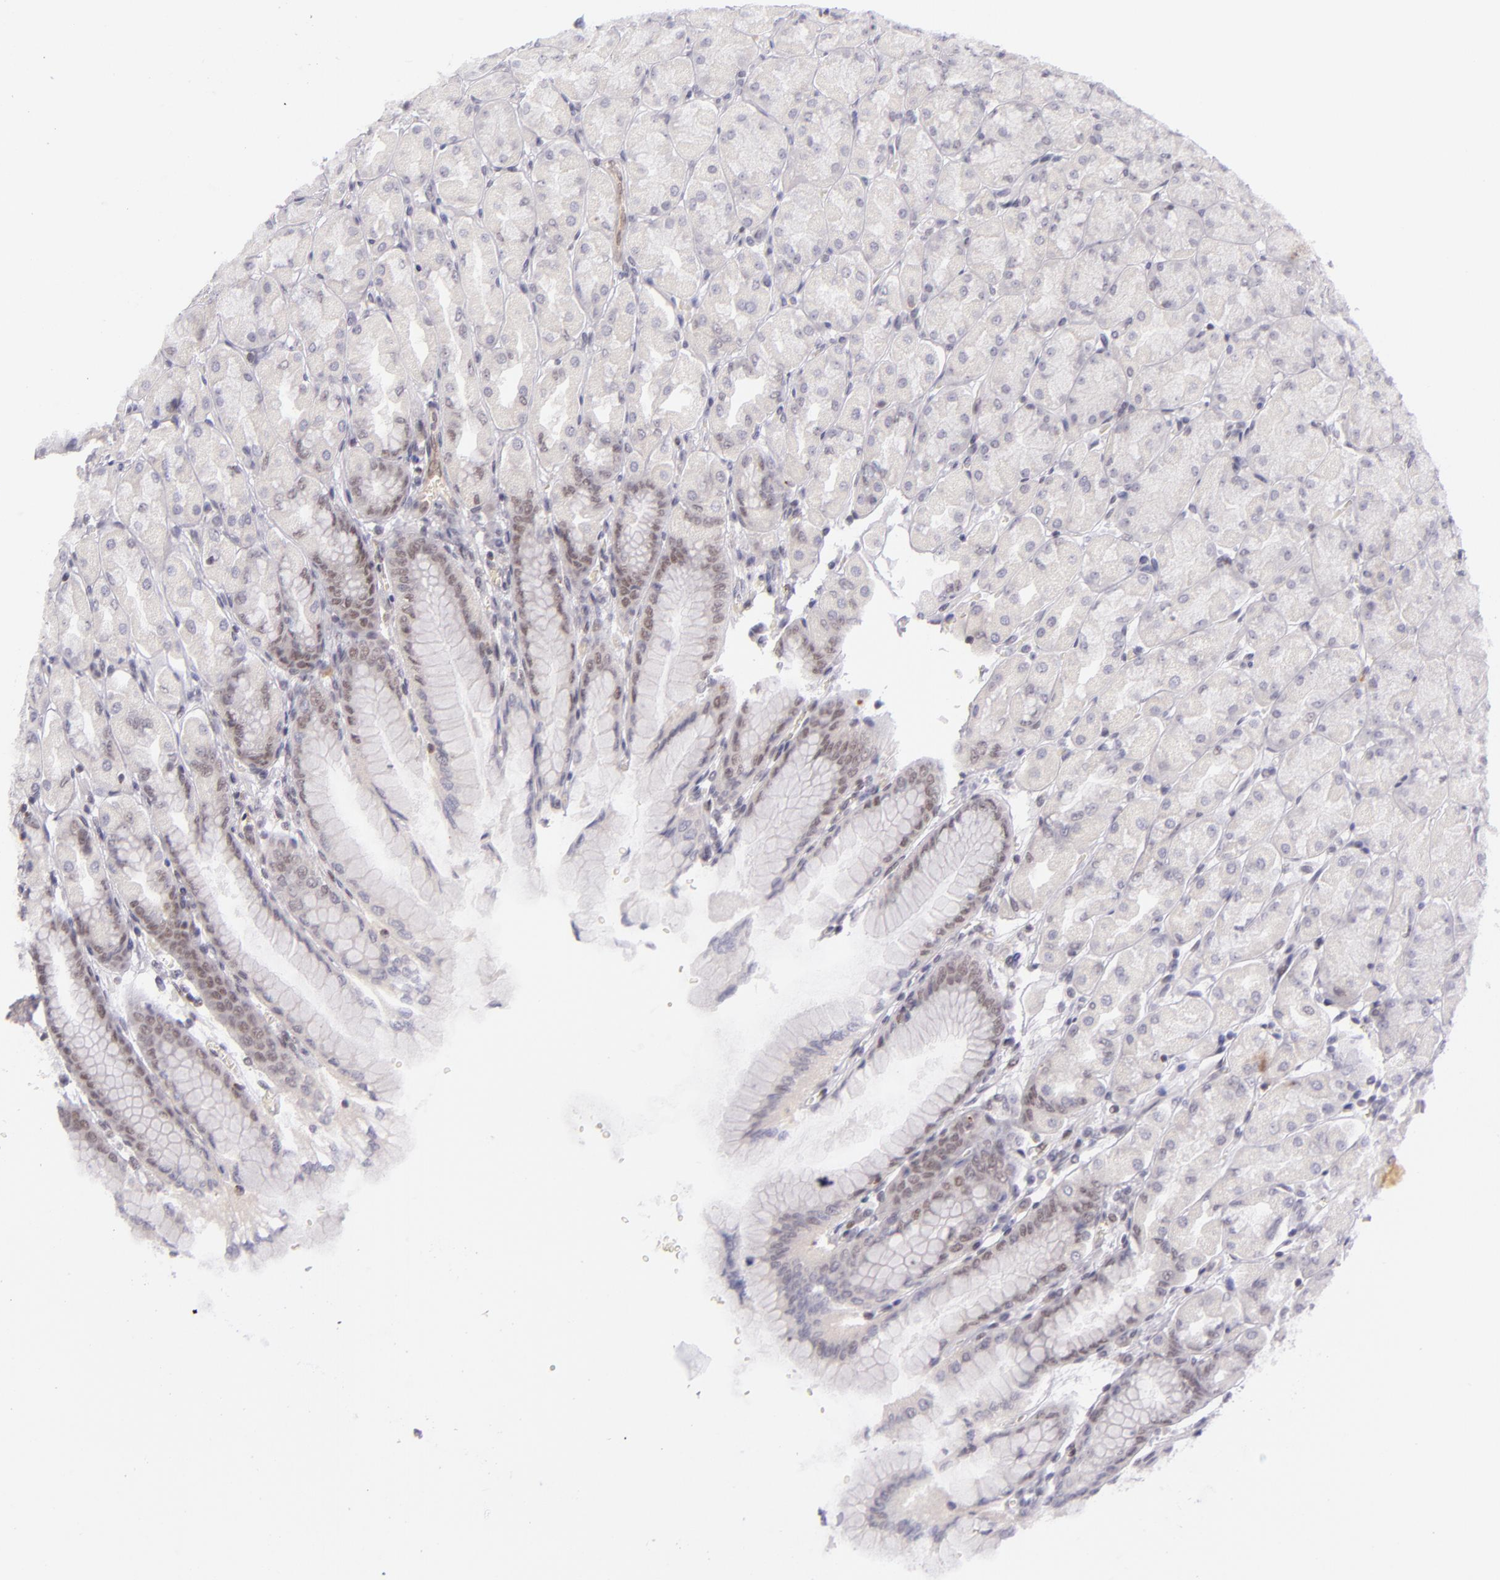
{"staining": {"intensity": "moderate", "quantity": "25%-75%", "location": "nuclear"}, "tissue": "stomach", "cell_type": "Glandular cells", "image_type": "normal", "snomed": [{"axis": "morphology", "description": "Normal tissue, NOS"}, {"axis": "topography", "description": "Stomach, upper"}], "caption": "Protein staining of normal stomach shows moderate nuclear expression in approximately 25%-75% of glandular cells.", "gene": "BCL3", "patient": {"sex": "female", "age": 56}}